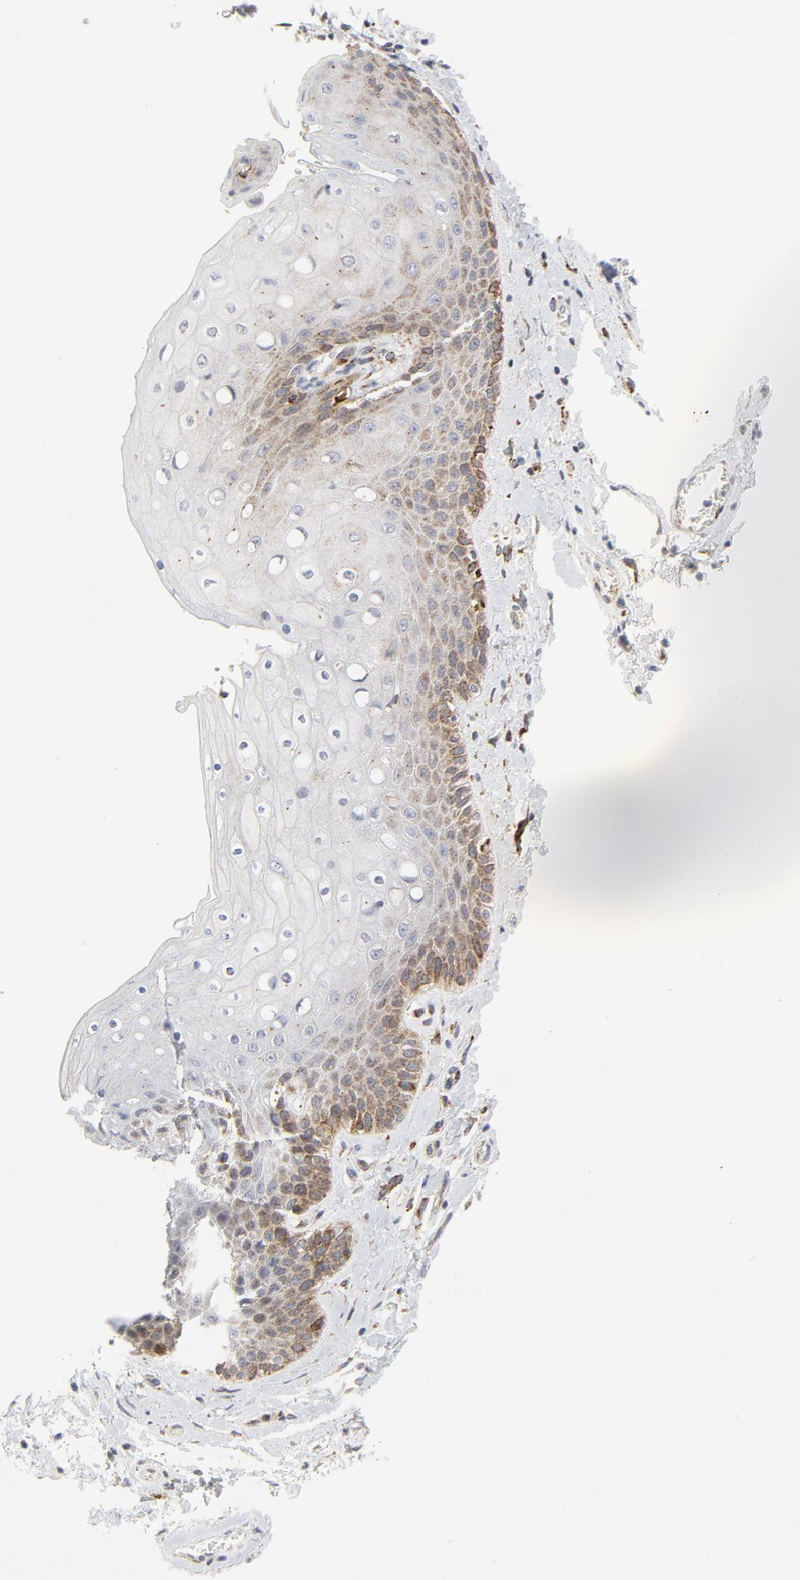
{"staining": {"intensity": "moderate", "quantity": "<25%", "location": "cytoplasmic/membranous"}, "tissue": "skin", "cell_type": "Epidermal cells", "image_type": "normal", "snomed": [{"axis": "morphology", "description": "Normal tissue, NOS"}, {"axis": "topography", "description": "Anal"}], "caption": "High-magnification brightfield microscopy of unremarkable skin stained with DAB (brown) and counterstained with hematoxylin (blue). epidermal cells exhibit moderate cytoplasmic/membranous expression is appreciated in about<25% of cells. (DAB = brown stain, brightfield microscopy at high magnification).", "gene": "LRP6", "patient": {"sex": "female", "age": 46}}